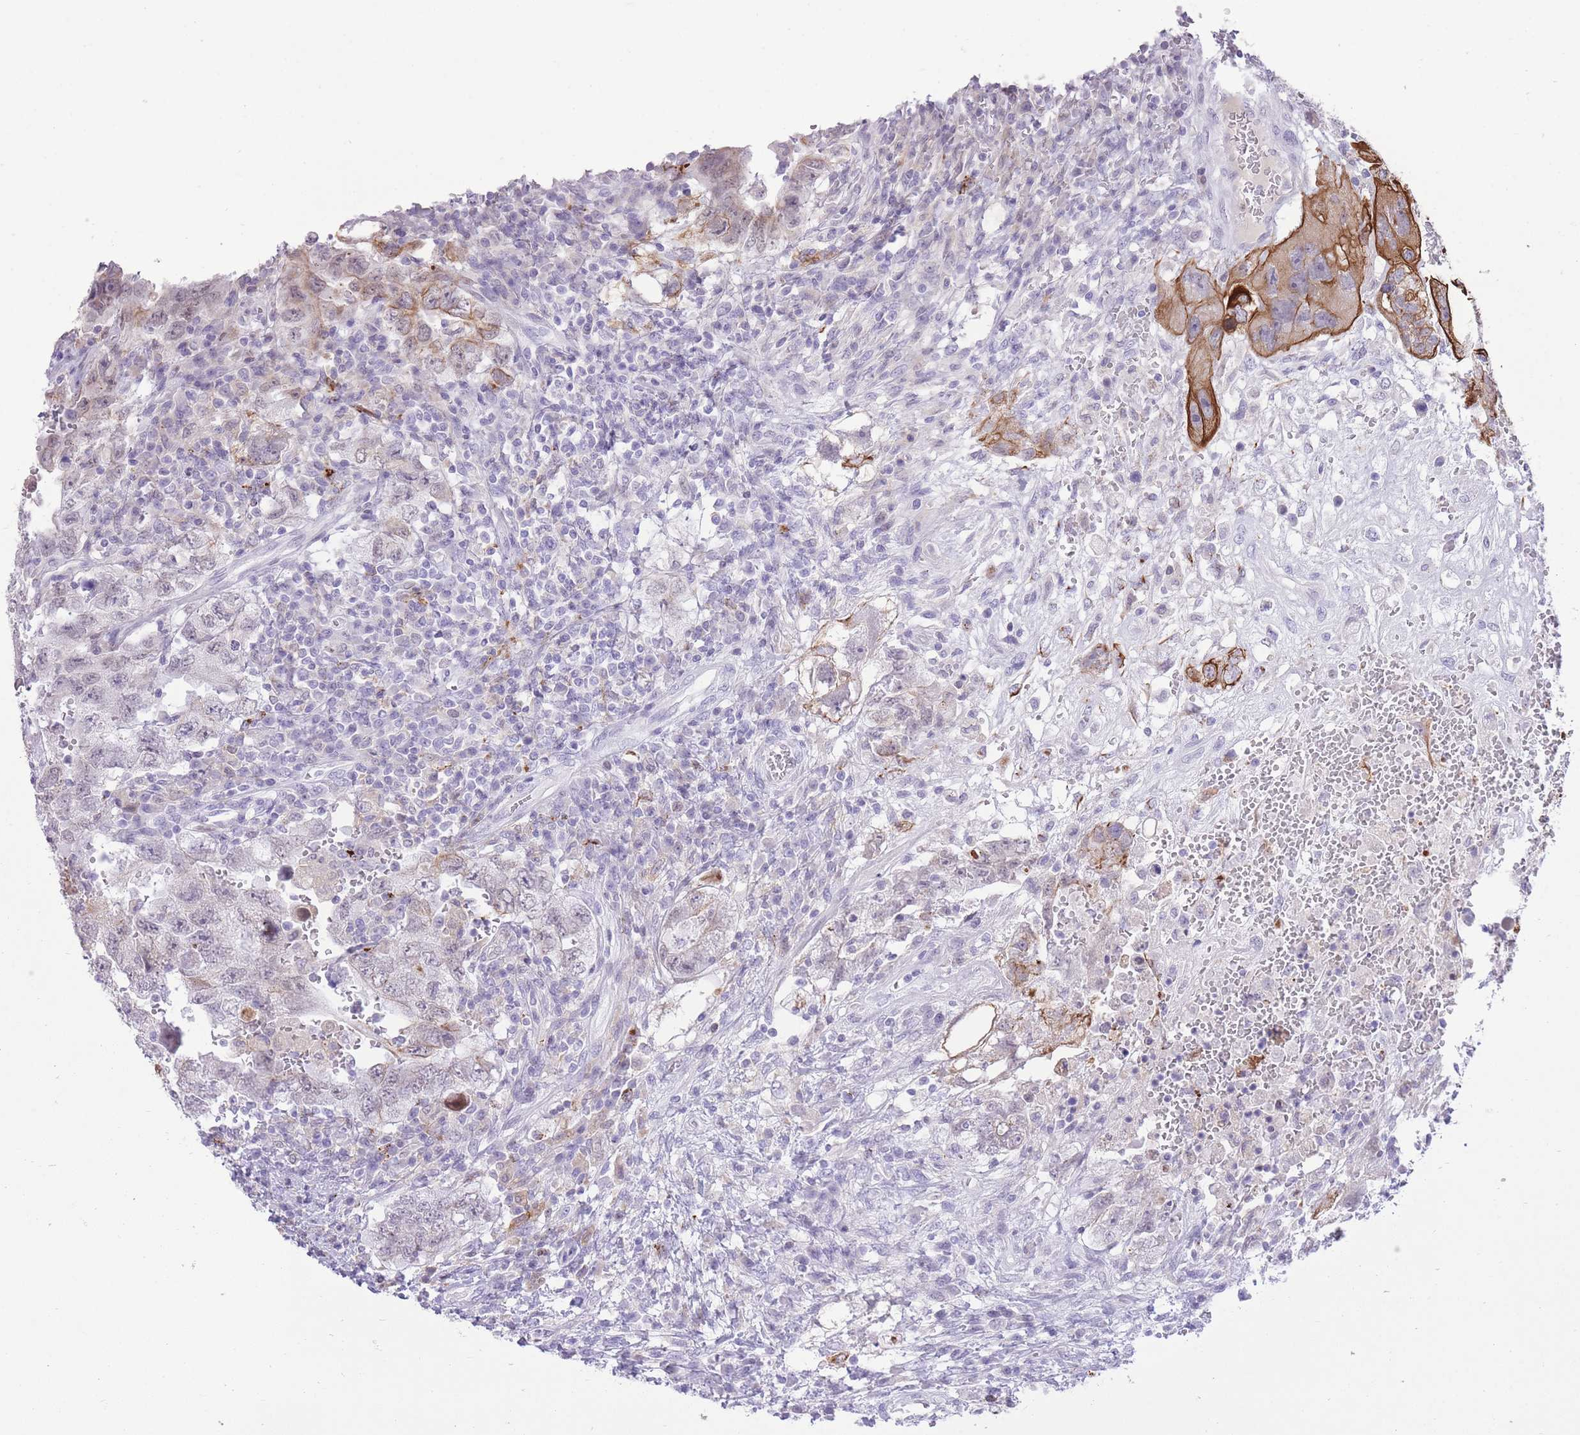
{"staining": {"intensity": "moderate", "quantity": "<25%", "location": "cytoplasmic/membranous"}, "tissue": "testis cancer", "cell_type": "Tumor cells", "image_type": "cancer", "snomed": [{"axis": "morphology", "description": "Carcinoma, Embryonal, NOS"}, {"axis": "topography", "description": "Testis"}], "caption": "A brown stain highlights moderate cytoplasmic/membranous staining of a protein in embryonal carcinoma (testis) tumor cells. (brown staining indicates protein expression, while blue staining denotes nuclei).", "gene": "MEIS3", "patient": {"sex": "male", "age": 26}}